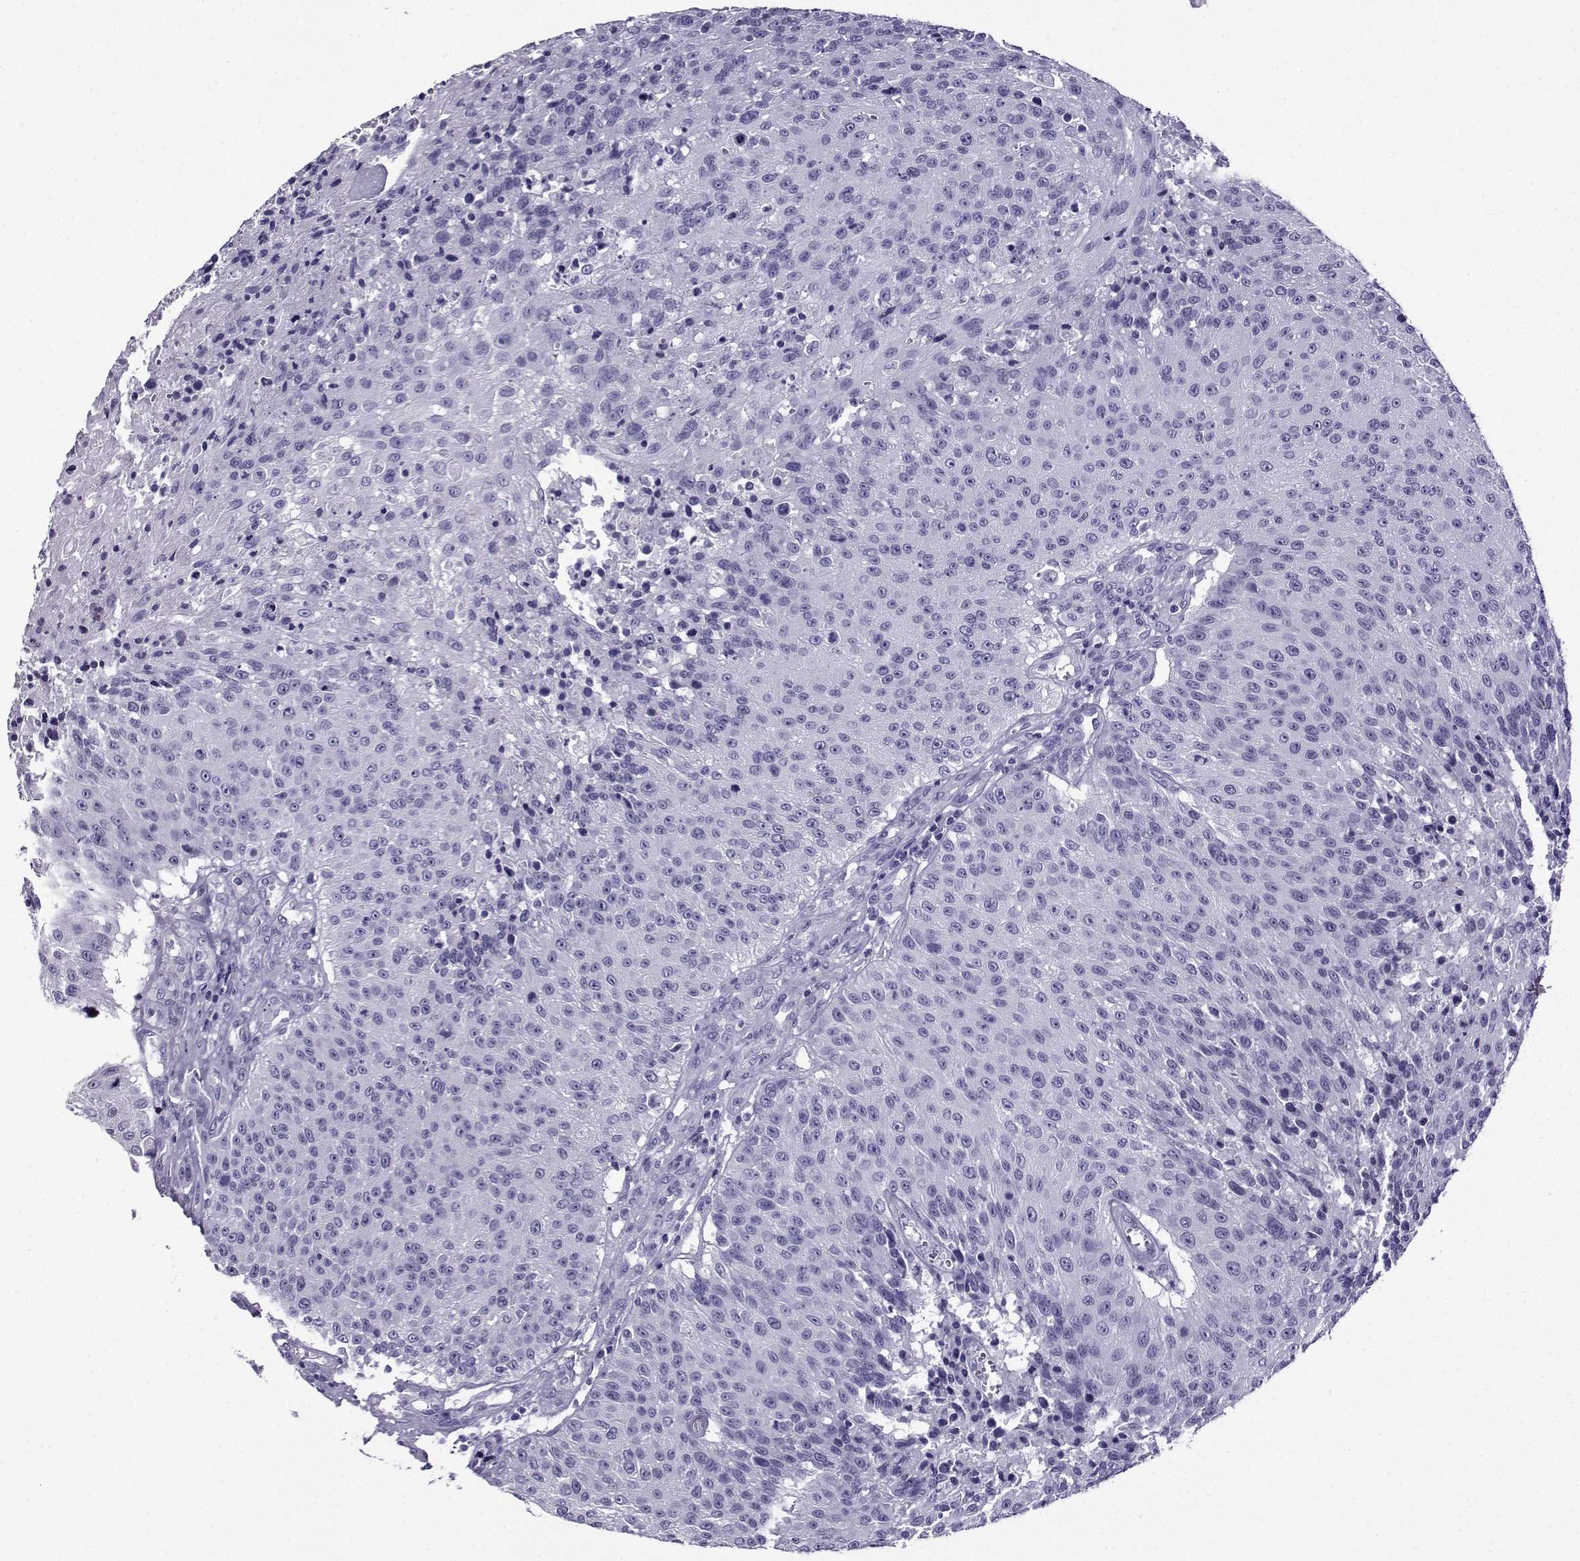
{"staining": {"intensity": "negative", "quantity": "none", "location": "none"}, "tissue": "urothelial cancer", "cell_type": "Tumor cells", "image_type": "cancer", "snomed": [{"axis": "morphology", "description": "Urothelial carcinoma, NOS"}, {"axis": "topography", "description": "Urinary bladder"}], "caption": "Immunohistochemical staining of human urothelial cancer reveals no significant expression in tumor cells. (DAB IHC with hematoxylin counter stain).", "gene": "CRYBB1", "patient": {"sex": "male", "age": 55}}